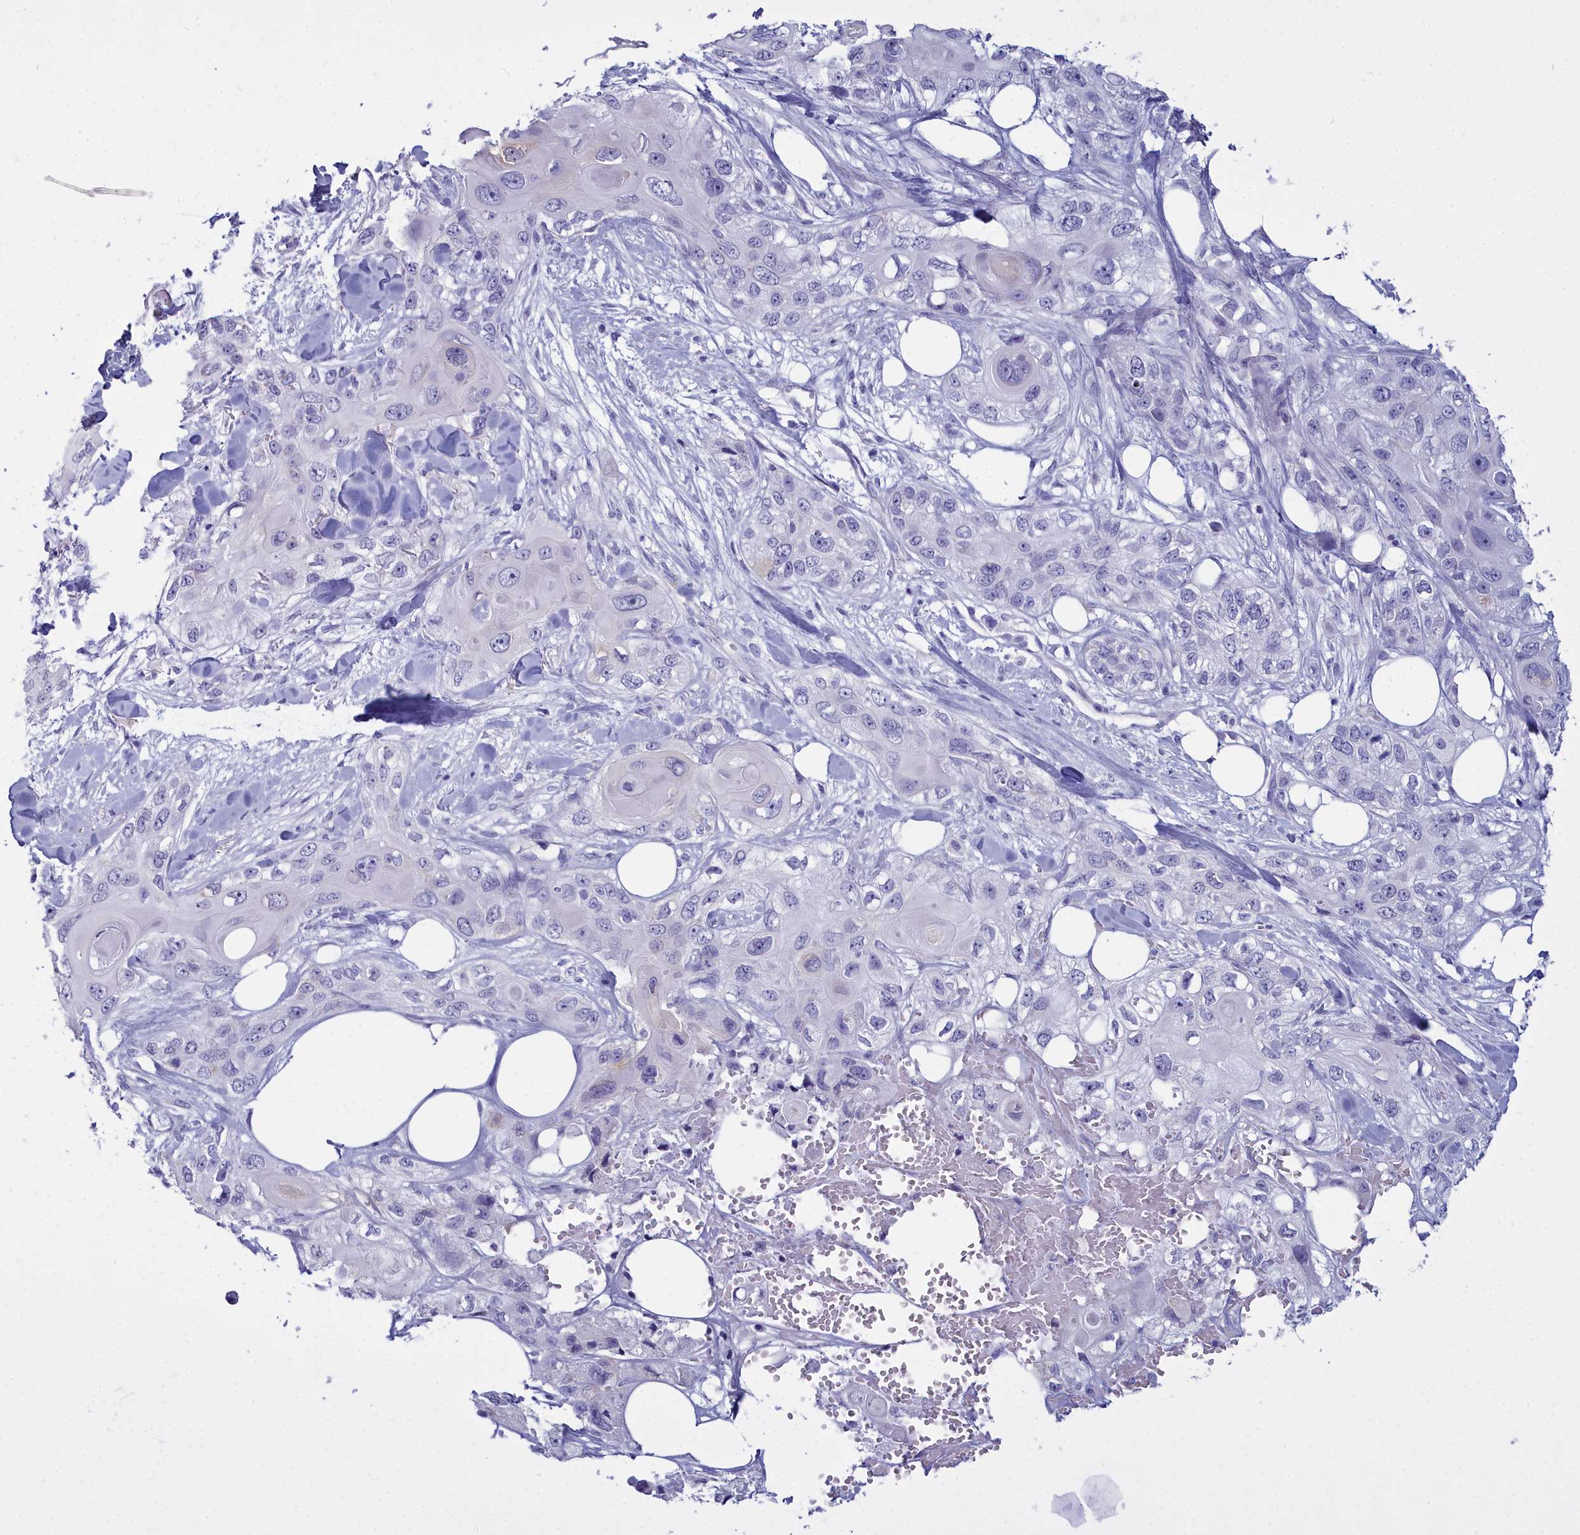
{"staining": {"intensity": "negative", "quantity": "none", "location": "none"}, "tissue": "skin cancer", "cell_type": "Tumor cells", "image_type": "cancer", "snomed": [{"axis": "morphology", "description": "Normal tissue, NOS"}, {"axis": "morphology", "description": "Squamous cell carcinoma, NOS"}, {"axis": "topography", "description": "Skin"}], "caption": "Immunohistochemistry histopathology image of neoplastic tissue: human skin squamous cell carcinoma stained with DAB (3,3'-diaminobenzidine) demonstrates no significant protein expression in tumor cells. Brightfield microscopy of immunohistochemistry (IHC) stained with DAB (brown) and hematoxylin (blue), captured at high magnification.", "gene": "MAP6", "patient": {"sex": "male", "age": 72}}